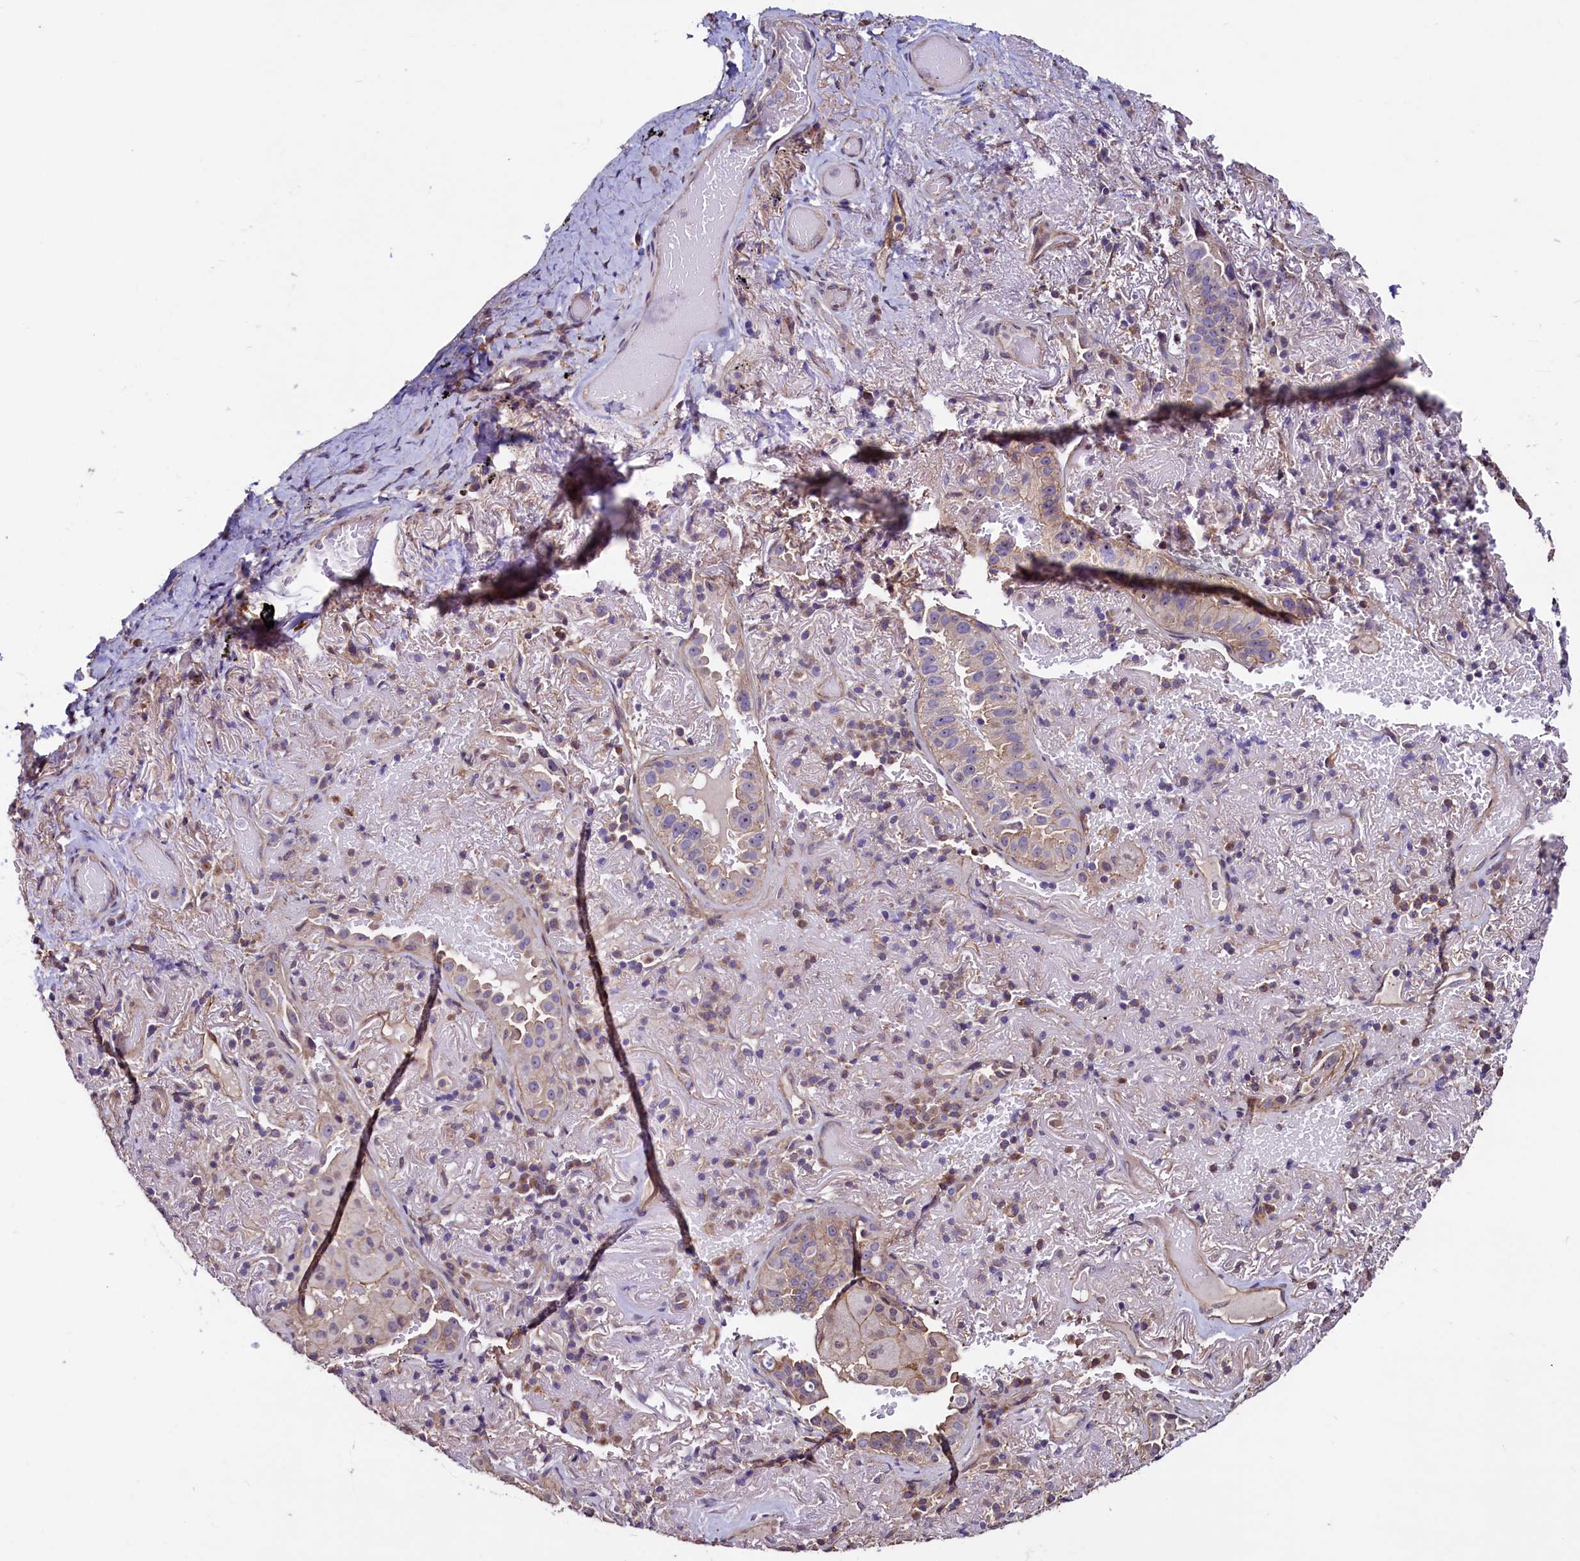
{"staining": {"intensity": "weak", "quantity": "<25%", "location": "cytoplasmic/membranous"}, "tissue": "lung cancer", "cell_type": "Tumor cells", "image_type": "cancer", "snomed": [{"axis": "morphology", "description": "Adenocarcinoma, NOS"}, {"axis": "topography", "description": "Lung"}], "caption": "High power microscopy histopathology image of an immunohistochemistry (IHC) photomicrograph of lung cancer (adenocarcinoma), revealing no significant positivity in tumor cells. The staining was performed using DAB (3,3'-diaminobenzidine) to visualize the protein expression in brown, while the nuclei were stained in blue with hematoxylin (Magnification: 20x).", "gene": "PALM", "patient": {"sex": "female", "age": 69}}